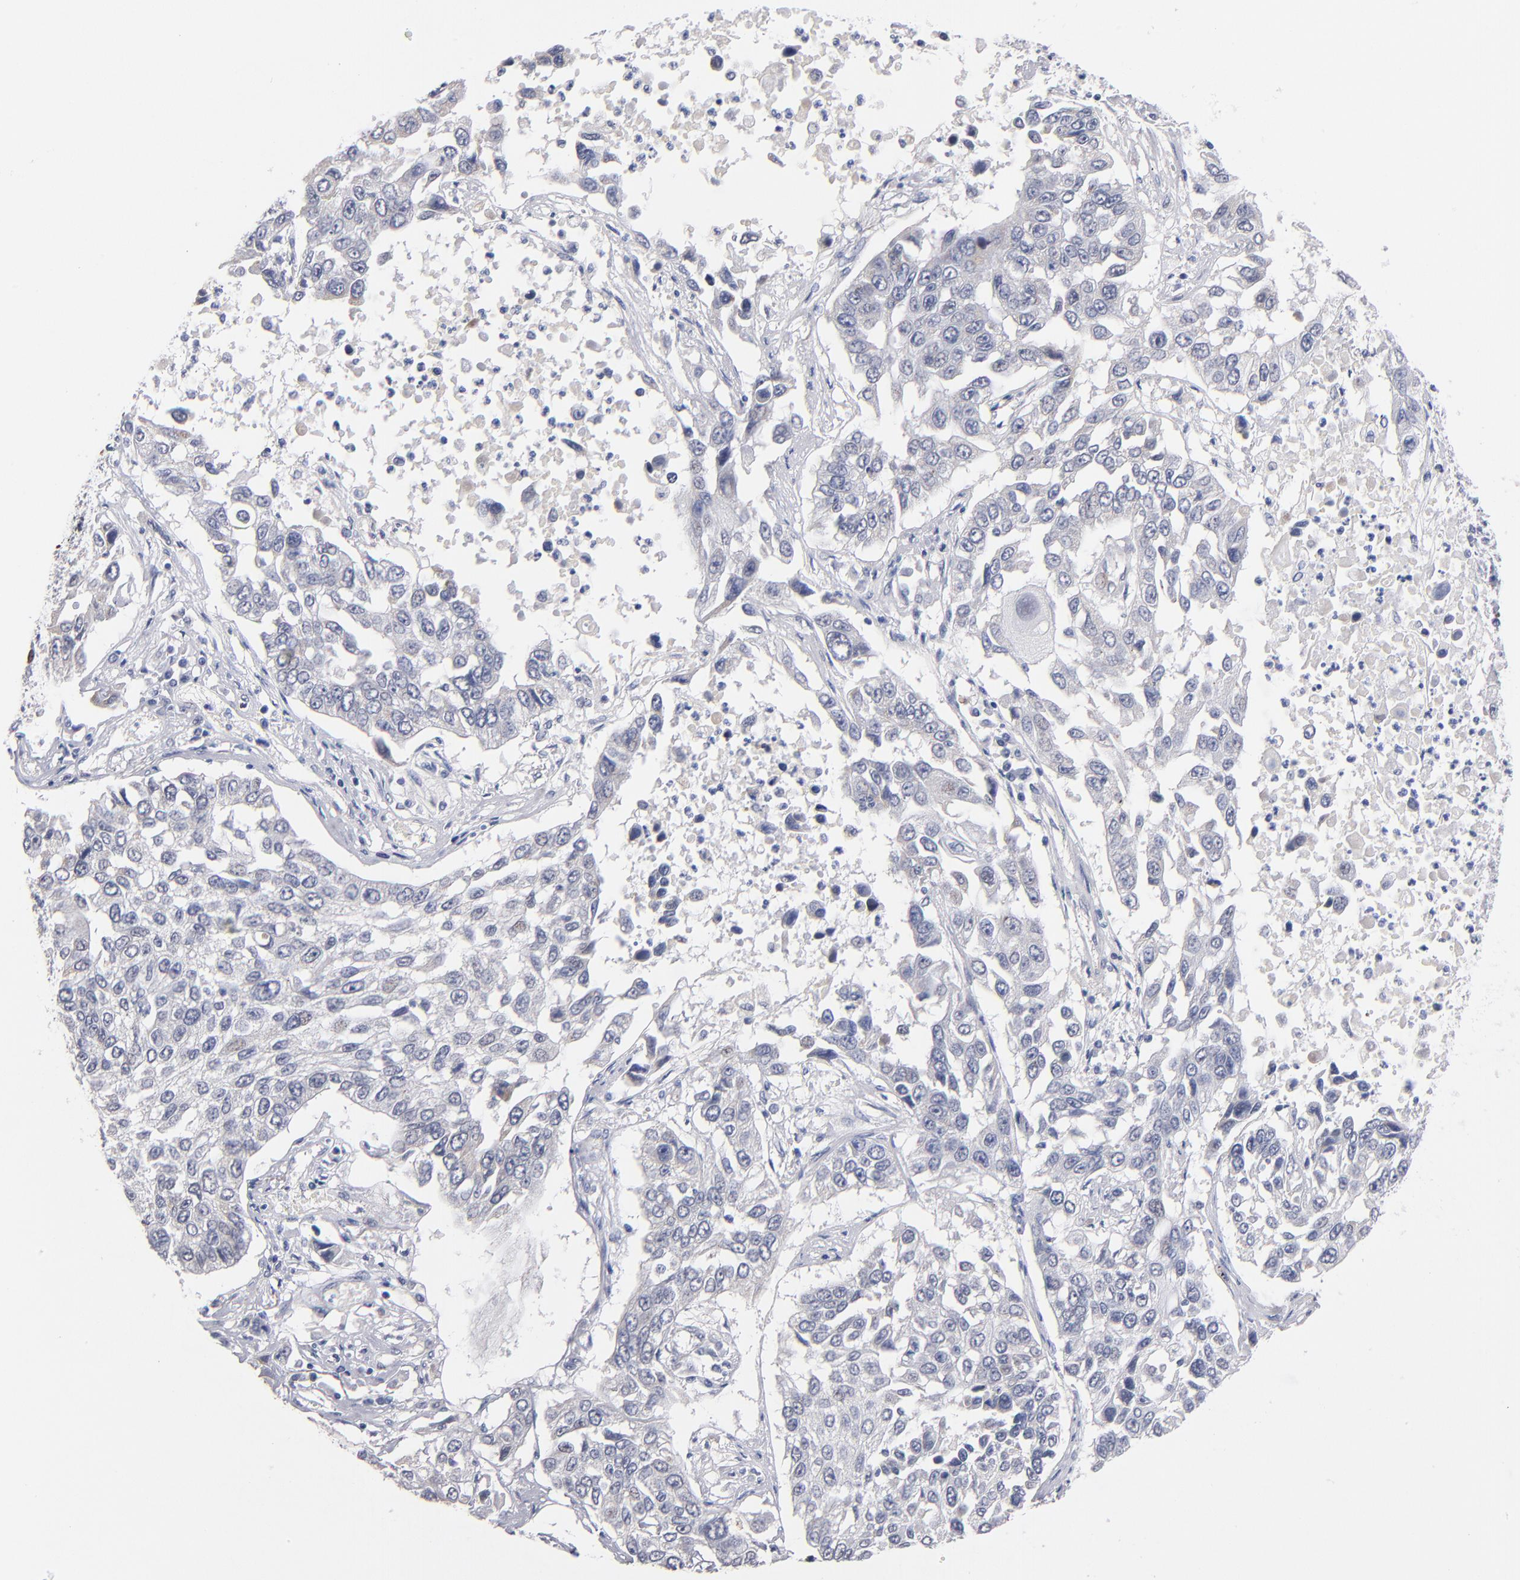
{"staining": {"intensity": "weak", "quantity": "<25%", "location": "nuclear"}, "tissue": "lung cancer", "cell_type": "Tumor cells", "image_type": "cancer", "snomed": [{"axis": "morphology", "description": "Squamous cell carcinoma, NOS"}, {"axis": "topography", "description": "Lung"}], "caption": "The immunohistochemistry image has no significant positivity in tumor cells of lung cancer tissue.", "gene": "MN1", "patient": {"sex": "male", "age": 71}}